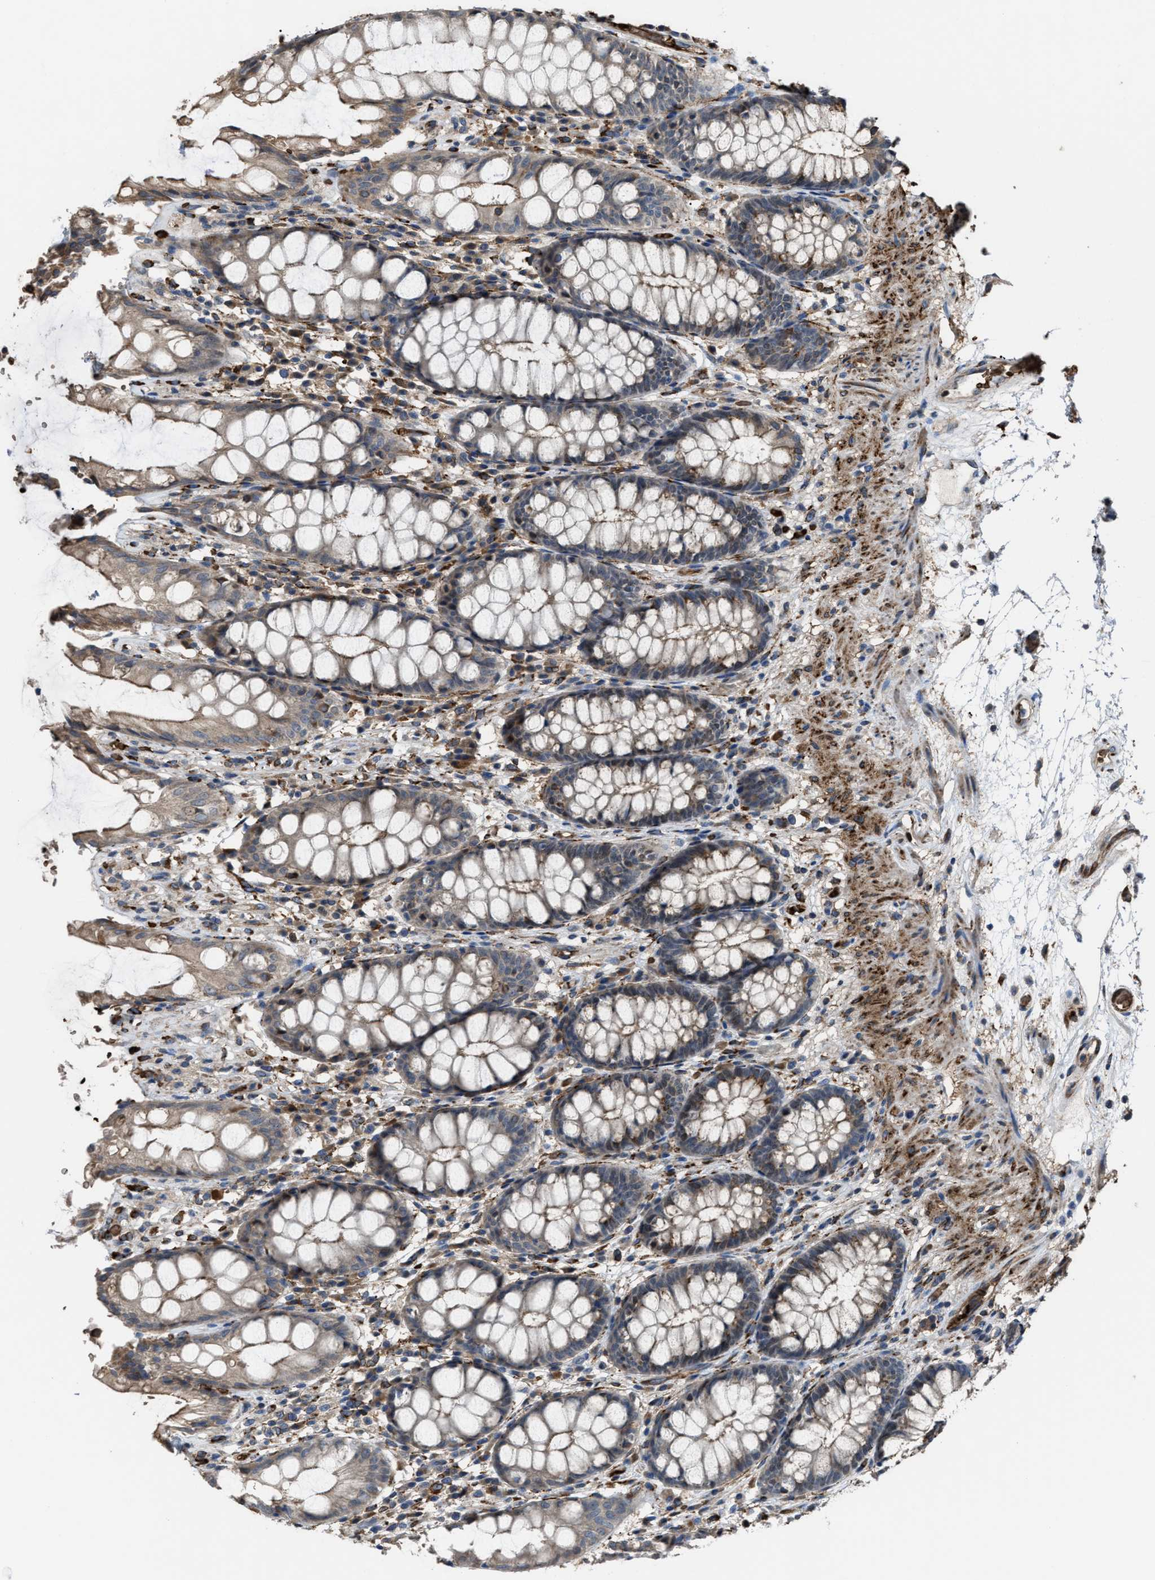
{"staining": {"intensity": "moderate", "quantity": "25%-75%", "location": "cytoplasmic/membranous"}, "tissue": "rectum", "cell_type": "Glandular cells", "image_type": "normal", "snomed": [{"axis": "morphology", "description": "Normal tissue, NOS"}, {"axis": "topography", "description": "Rectum"}], "caption": "IHC photomicrograph of unremarkable human rectum stained for a protein (brown), which demonstrates medium levels of moderate cytoplasmic/membranous positivity in approximately 25%-75% of glandular cells.", "gene": "SELENOM", "patient": {"sex": "male", "age": 64}}